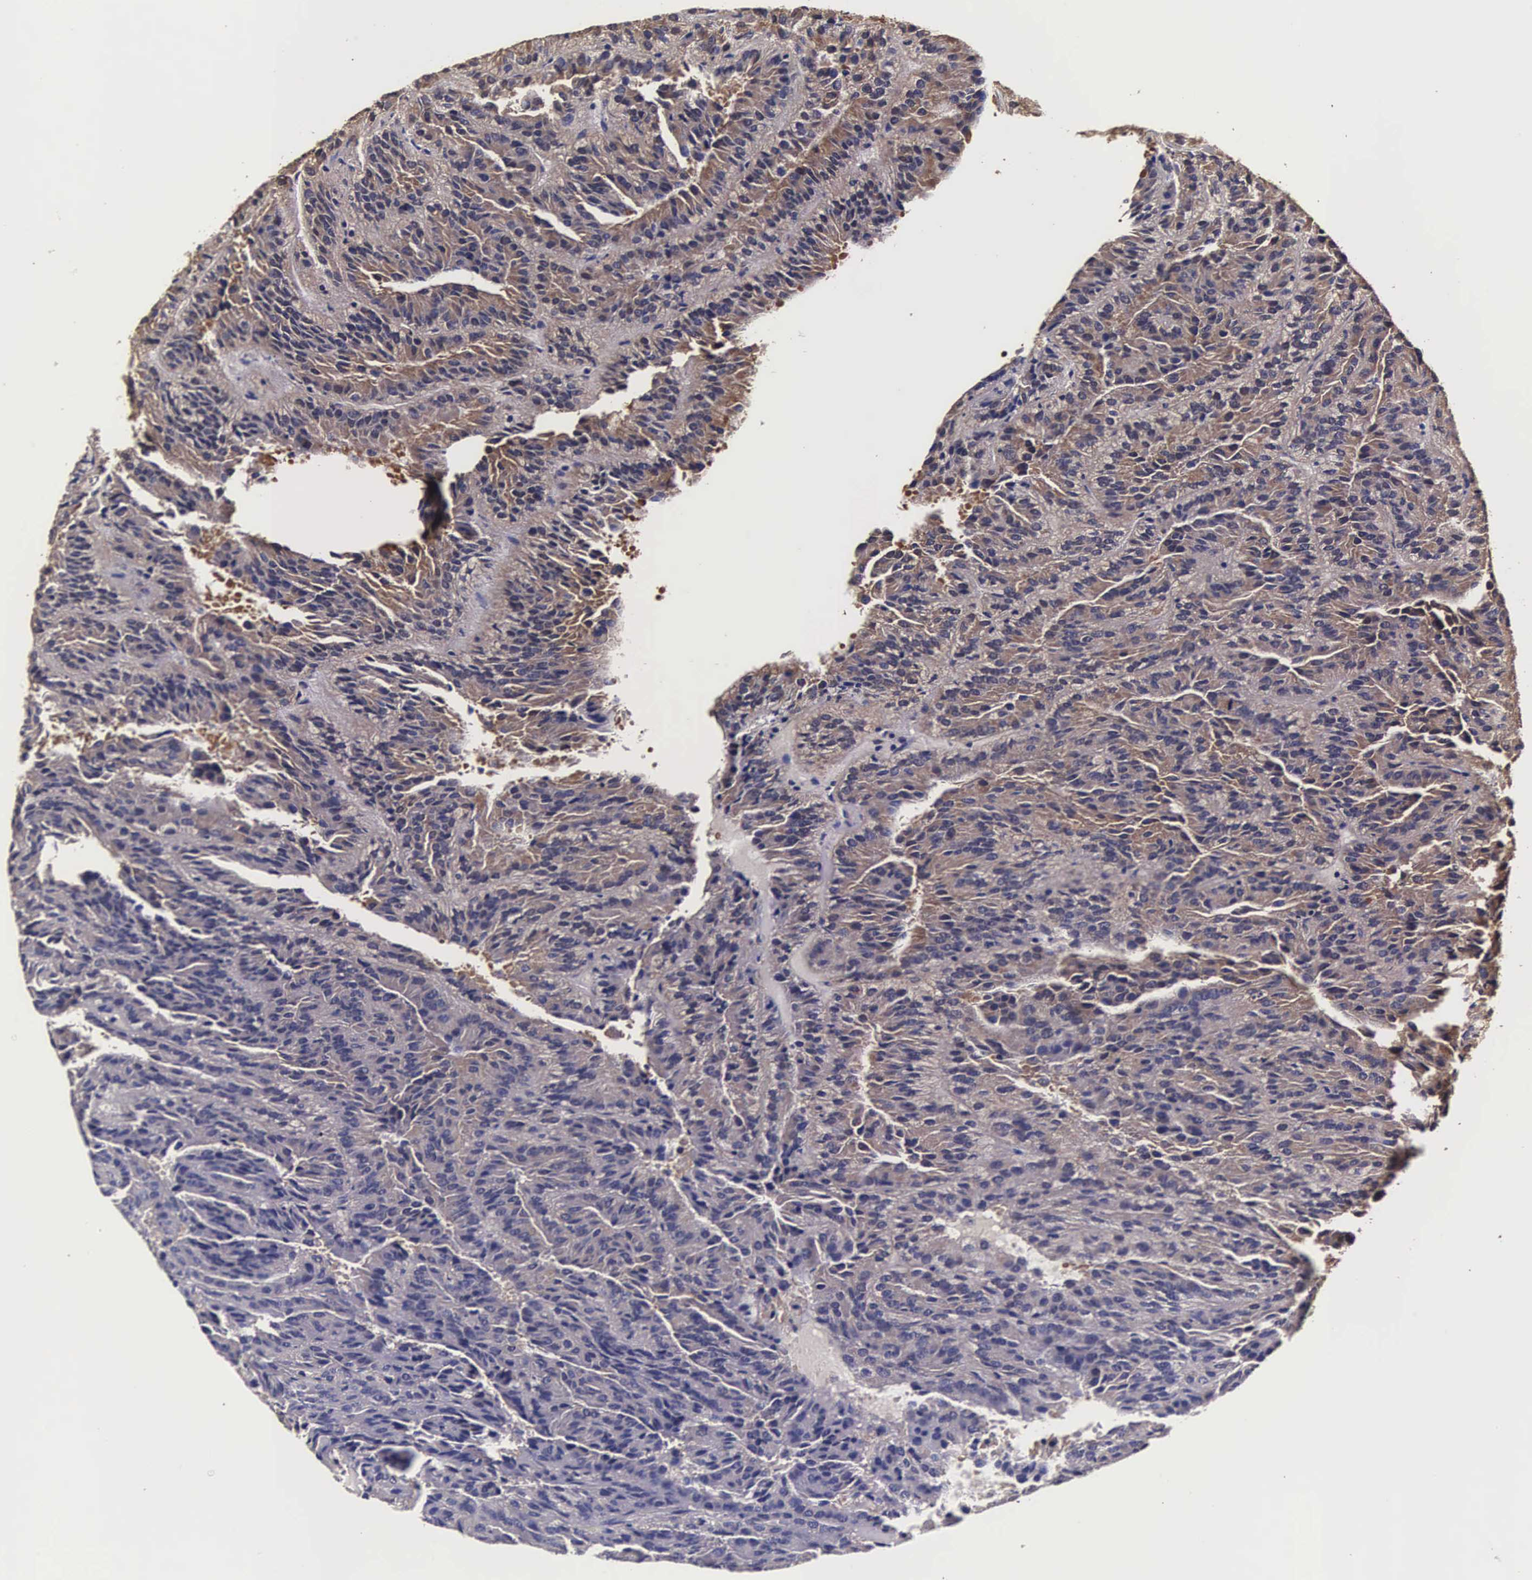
{"staining": {"intensity": "moderate", "quantity": ">75%", "location": "cytoplasmic/membranous,nuclear"}, "tissue": "renal cancer", "cell_type": "Tumor cells", "image_type": "cancer", "snomed": [{"axis": "morphology", "description": "Adenocarcinoma, NOS"}, {"axis": "topography", "description": "Kidney"}], "caption": "Protein staining reveals moderate cytoplasmic/membranous and nuclear expression in approximately >75% of tumor cells in renal cancer (adenocarcinoma).", "gene": "TECPR2", "patient": {"sex": "male", "age": 46}}